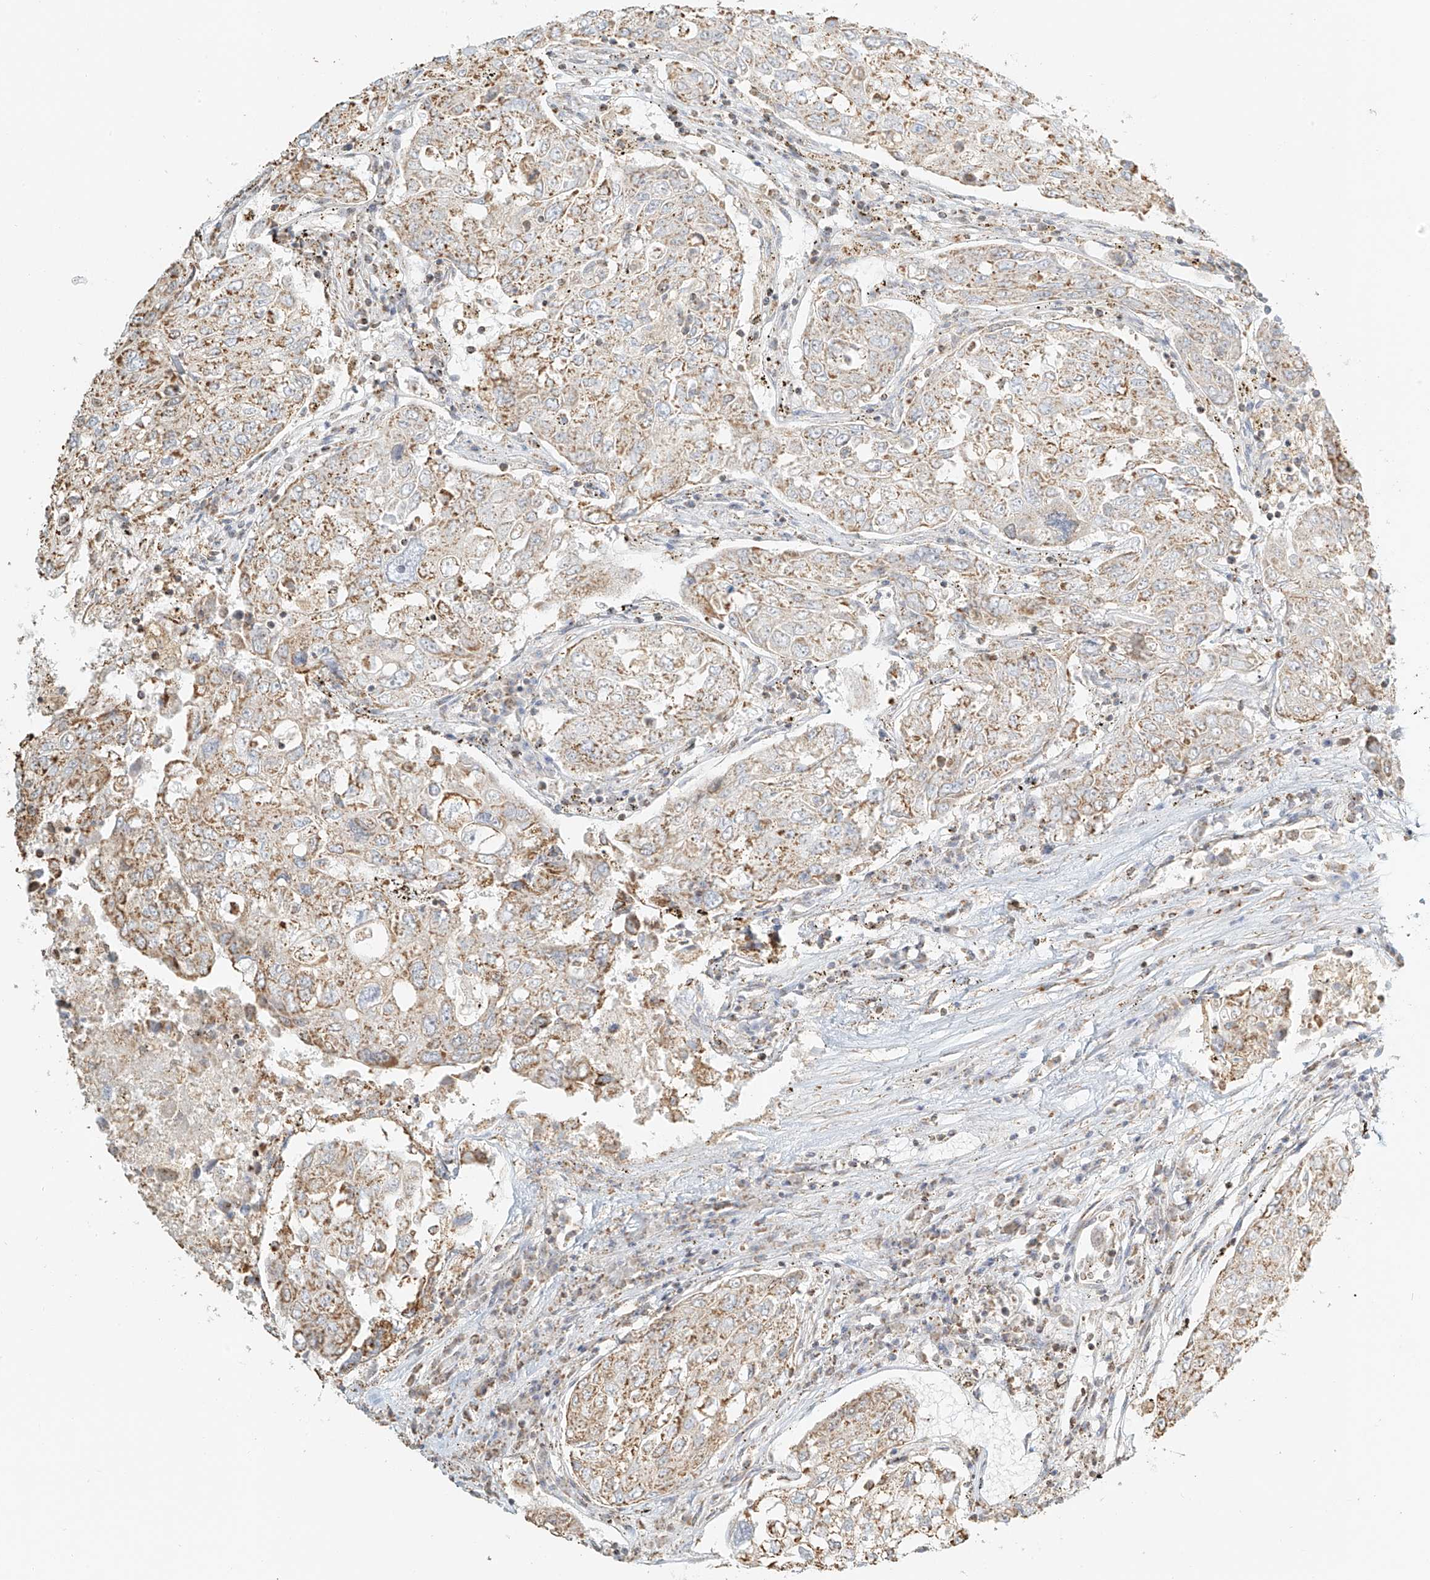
{"staining": {"intensity": "weak", "quantity": "25%-75%", "location": "cytoplasmic/membranous"}, "tissue": "urothelial cancer", "cell_type": "Tumor cells", "image_type": "cancer", "snomed": [{"axis": "morphology", "description": "Urothelial carcinoma, High grade"}, {"axis": "topography", "description": "Lymph node"}, {"axis": "topography", "description": "Urinary bladder"}], "caption": "Immunohistochemical staining of human urothelial cancer reveals low levels of weak cytoplasmic/membranous positivity in approximately 25%-75% of tumor cells.", "gene": "MIPEP", "patient": {"sex": "male", "age": 51}}